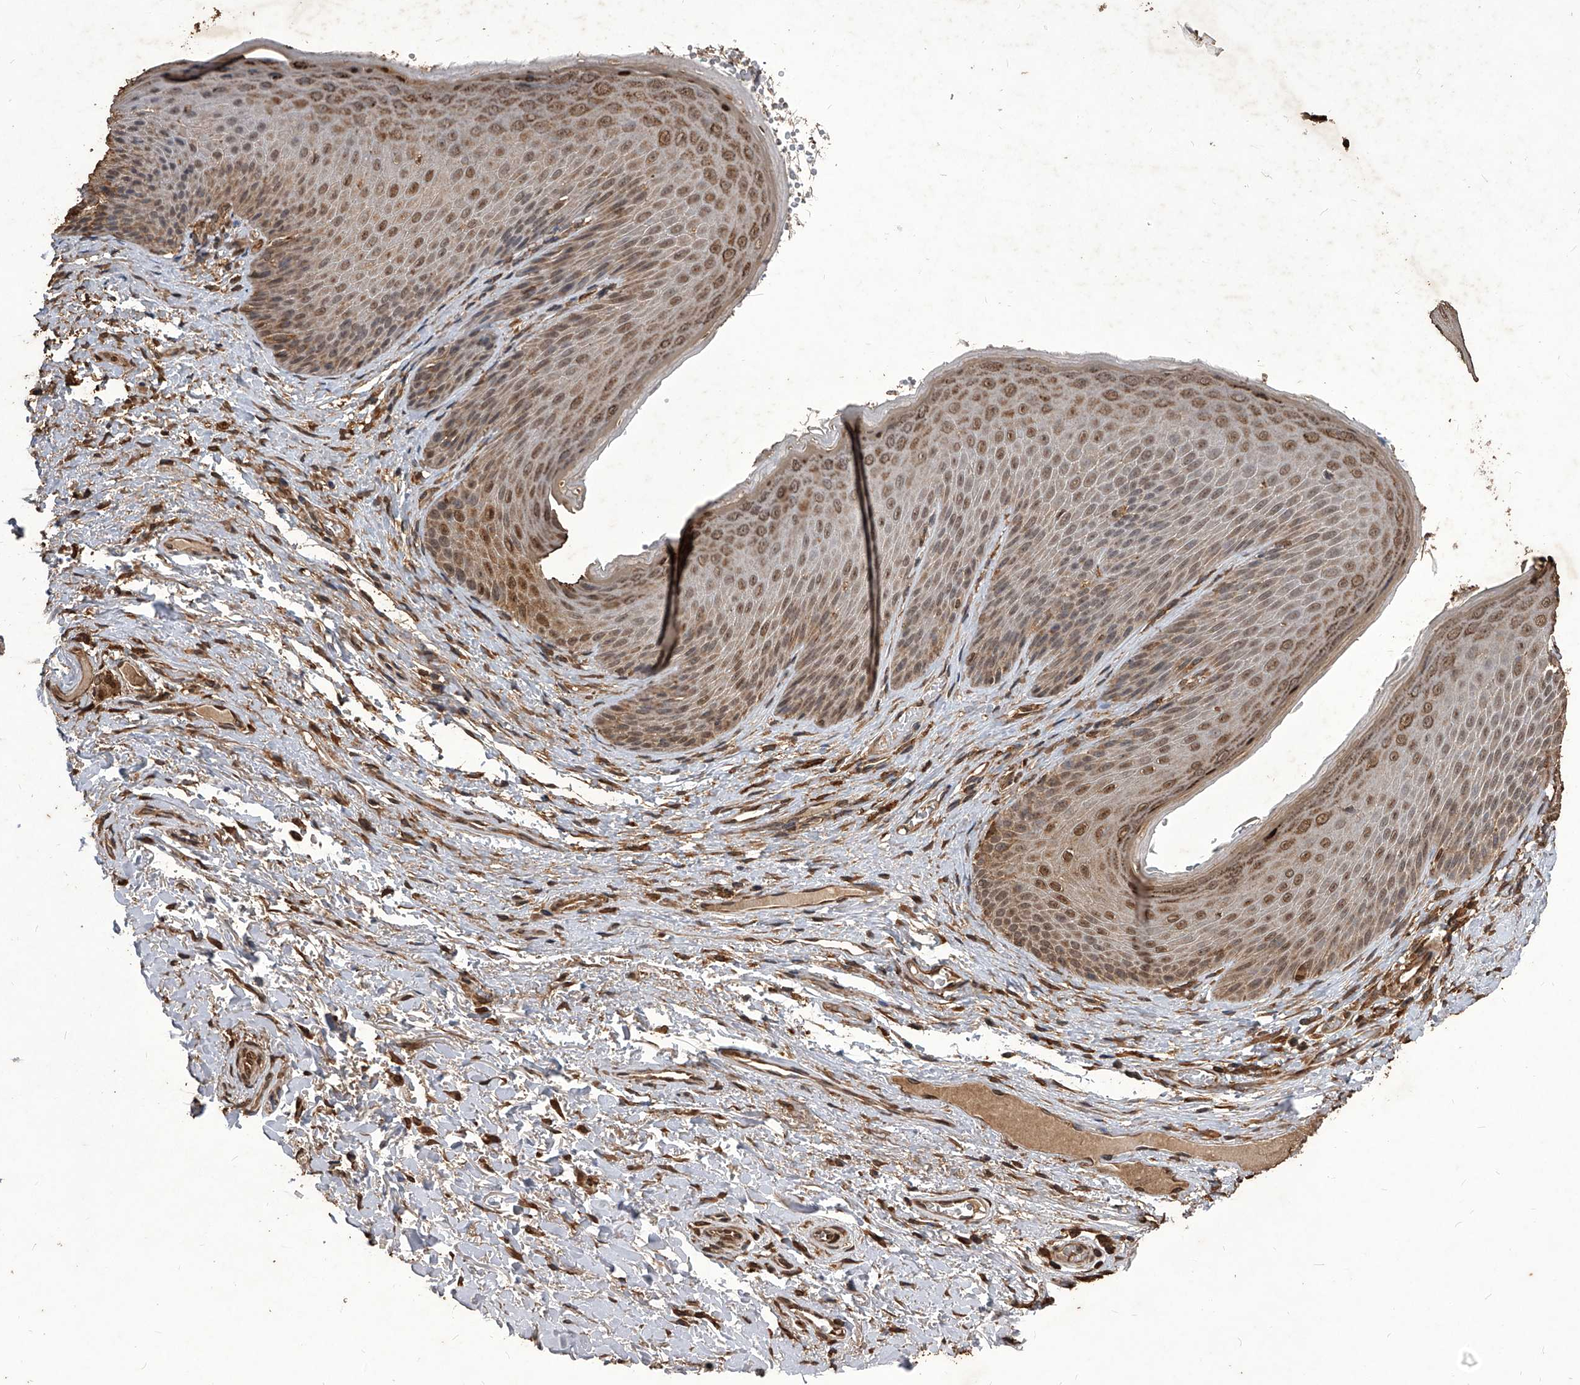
{"staining": {"intensity": "moderate", "quantity": ">75%", "location": "cytoplasmic/membranous,nuclear"}, "tissue": "skin", "cell_type": "Epidermal cells", "image_type": "normal", "snomed": [{"axis": "morphology", "description": "Normal tissue, NOS"}, {"axis": "topography", "description": "Anal"}], "caption": "Immunohistochemistry (IHC) staining of normal skin, which shows medium levels of moderate cytoplasmic/membranous,nuclear staining in about >75% of epidermal cells indicating moderate cytoplasmic/membranous,nuclear protein staining. The staining was performed using DAB (brown) for protein detection and nuclei were counterstained in hematoxylin (blue).", "gene": "FBXL4", "patient": {"sex": "male", "age": 74}}